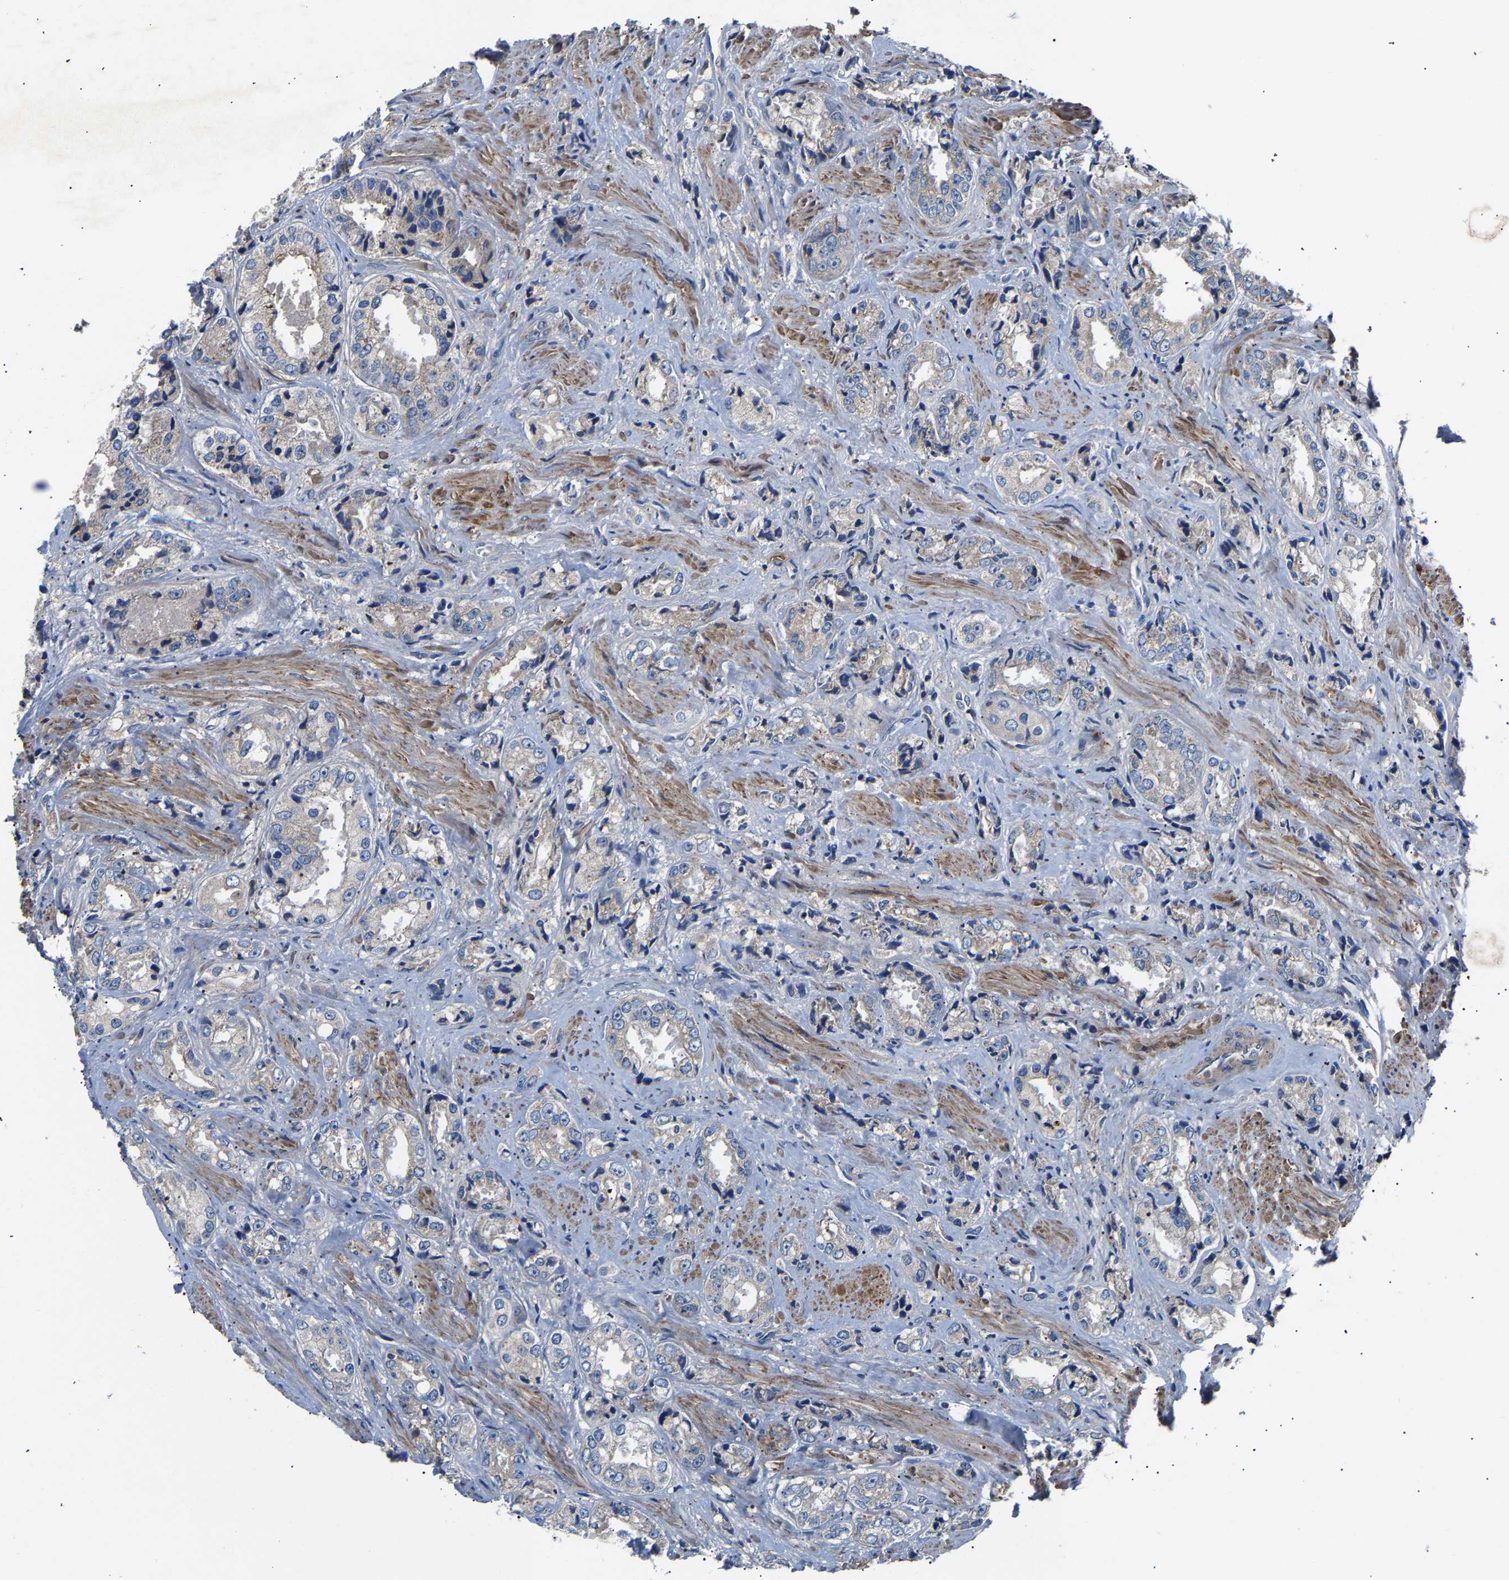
{"staining": {"intensity": "negative", "quantity": "none", "location": "none"}, "tissue": "prostate cancer", "cell_type": "Tumor cells", "image_type": "cancer", "snomed": [{"axis": "morphology", "description": "Adenocarcinoma, High grade"}, {"axis": "topography", "description": "Prostate"}], "caption": "Protein analysis of prostate high-grade adenocarcinoma reveals no significant staining in tumor cells.", "gene": "CCDC171", "patient": {"sex": "male", "age": 61}}